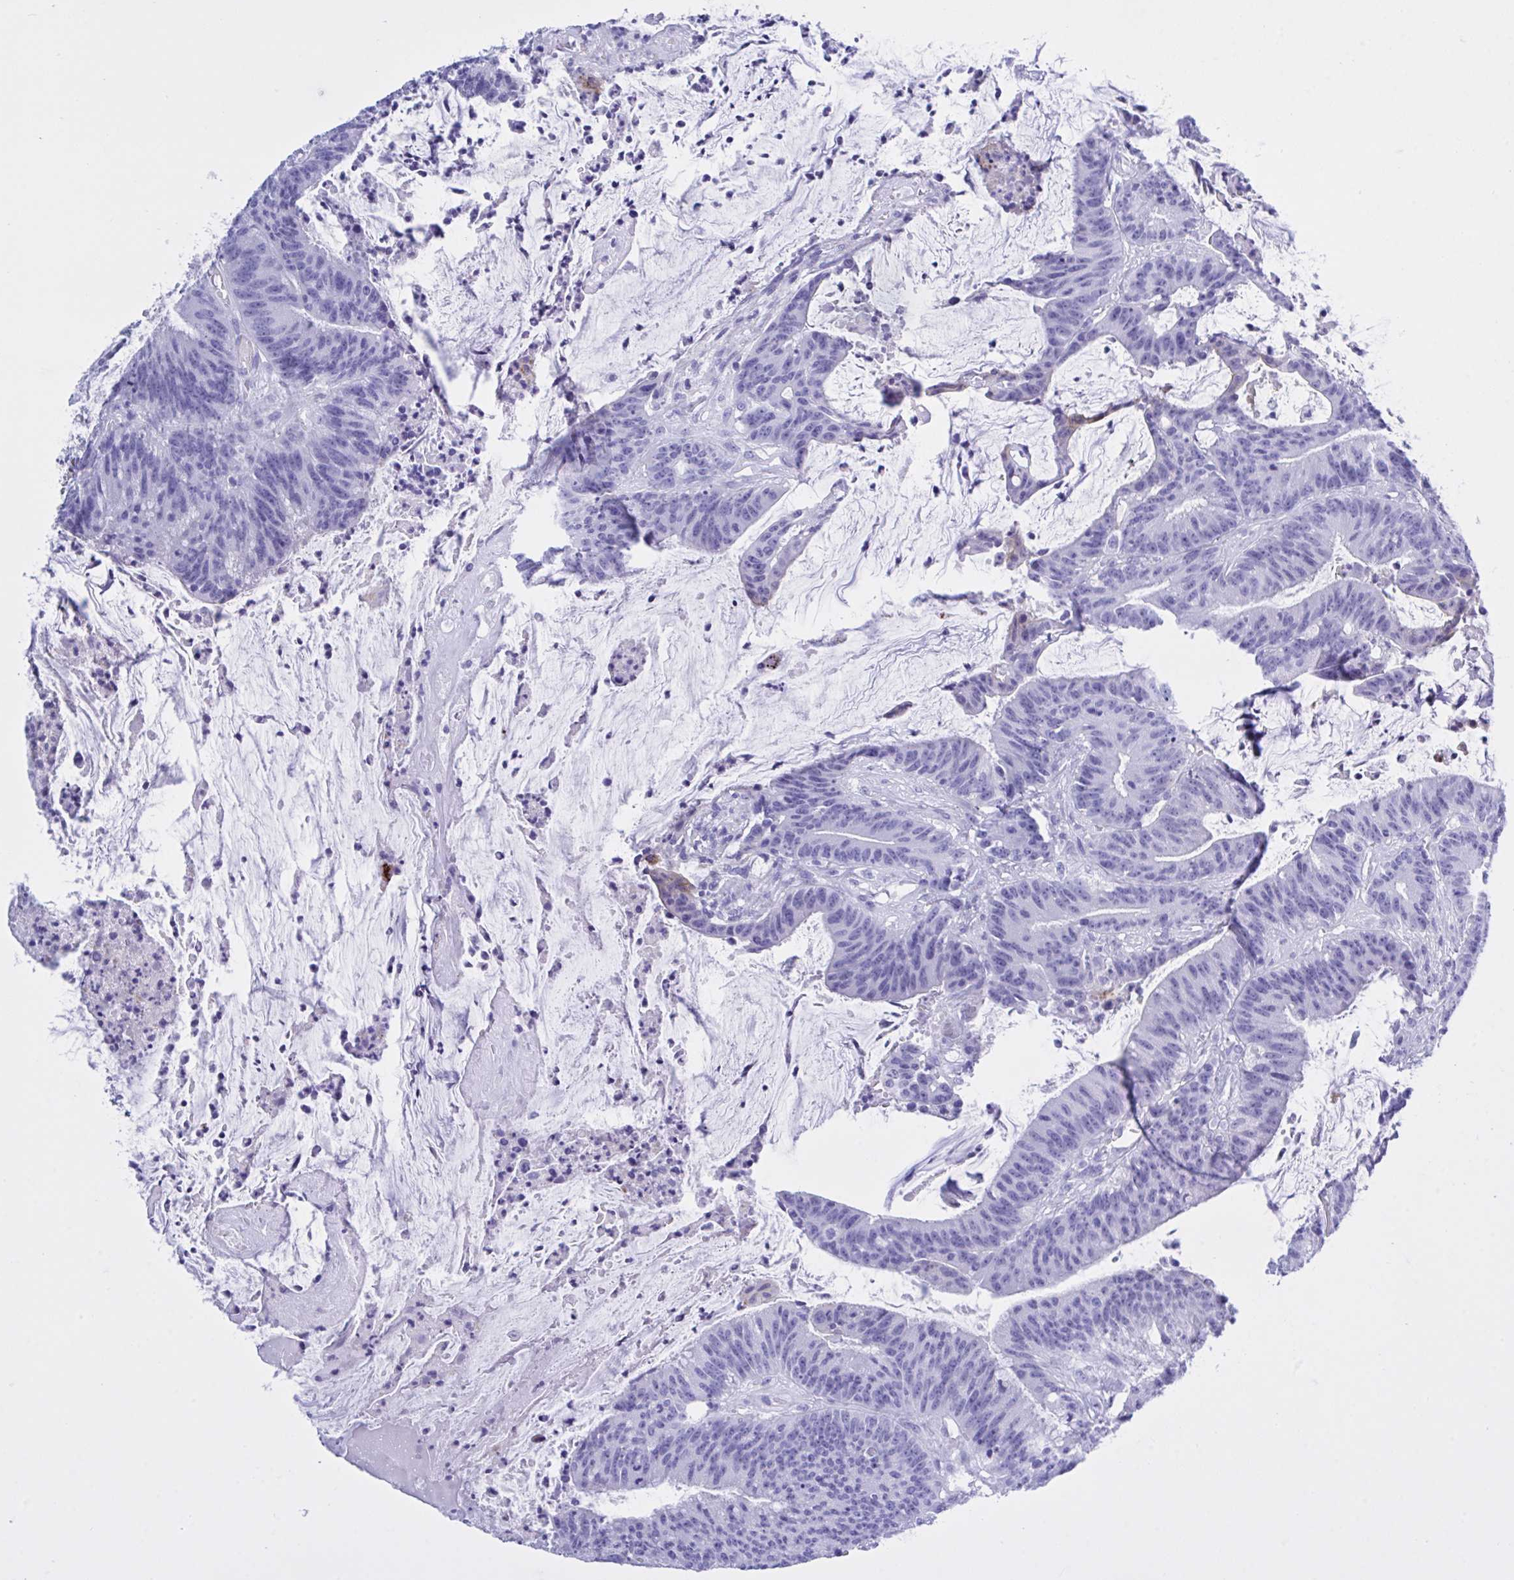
{"staining": {"intensity": "negative", "quantity": "none", "location": "none"}, "tissue": "colorectal cancer", "cell_type": "Tumor cells", "image_type": "cancer", "snomed": [{"axis": "morphology", "description": "Adenocarcinoma, NOS"}, {"axis": "topography", "description": "Colon"}], "caption": "Colorectal cancer (adenocarcinoma) was stained to show a protein in brown. There is no significant expression in tumor cells.", "gene": "BEX5", "patient": {"sex": "female", "age": 78}}